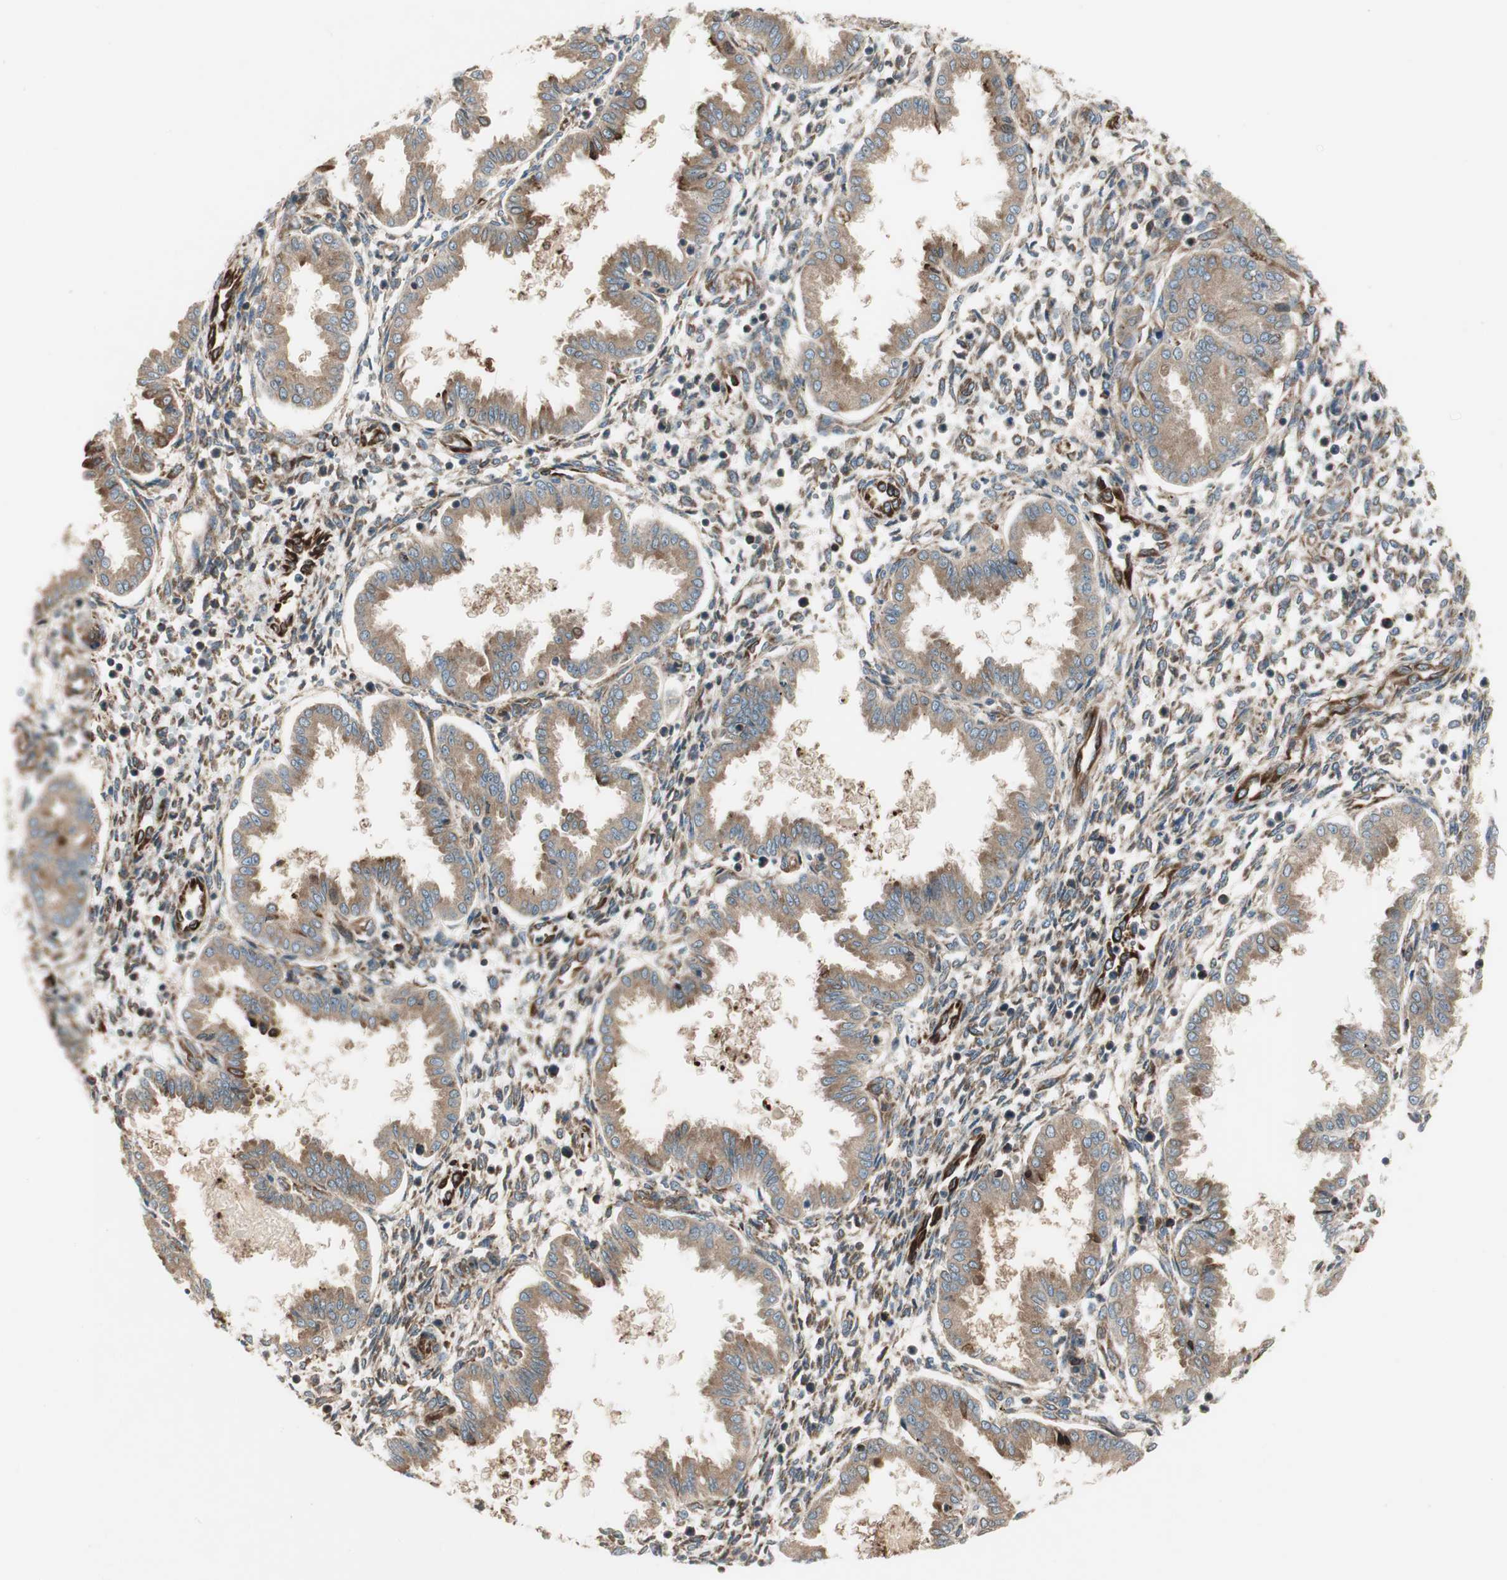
{"staining": {"intensity": "strong", "quantity": ">75%", "location": "cytoplasmic/membranous"}, "tissue": "endometrium", "cell_type": "Cells in endometrial stroma", "image_type": "normal", "snomed": [{"axis": "morphology", "description": "Normal tissue, NOS"}, {"axis": "topography", "description": "Endometrium"}], "caption": "A brown stain labels strong cytoplasmic/membranous positivity of a protein in cells in endometrial stroma of benign endometrium.", "gene": "PRKG1", "patient": {"sex": "female", "age": 33}}